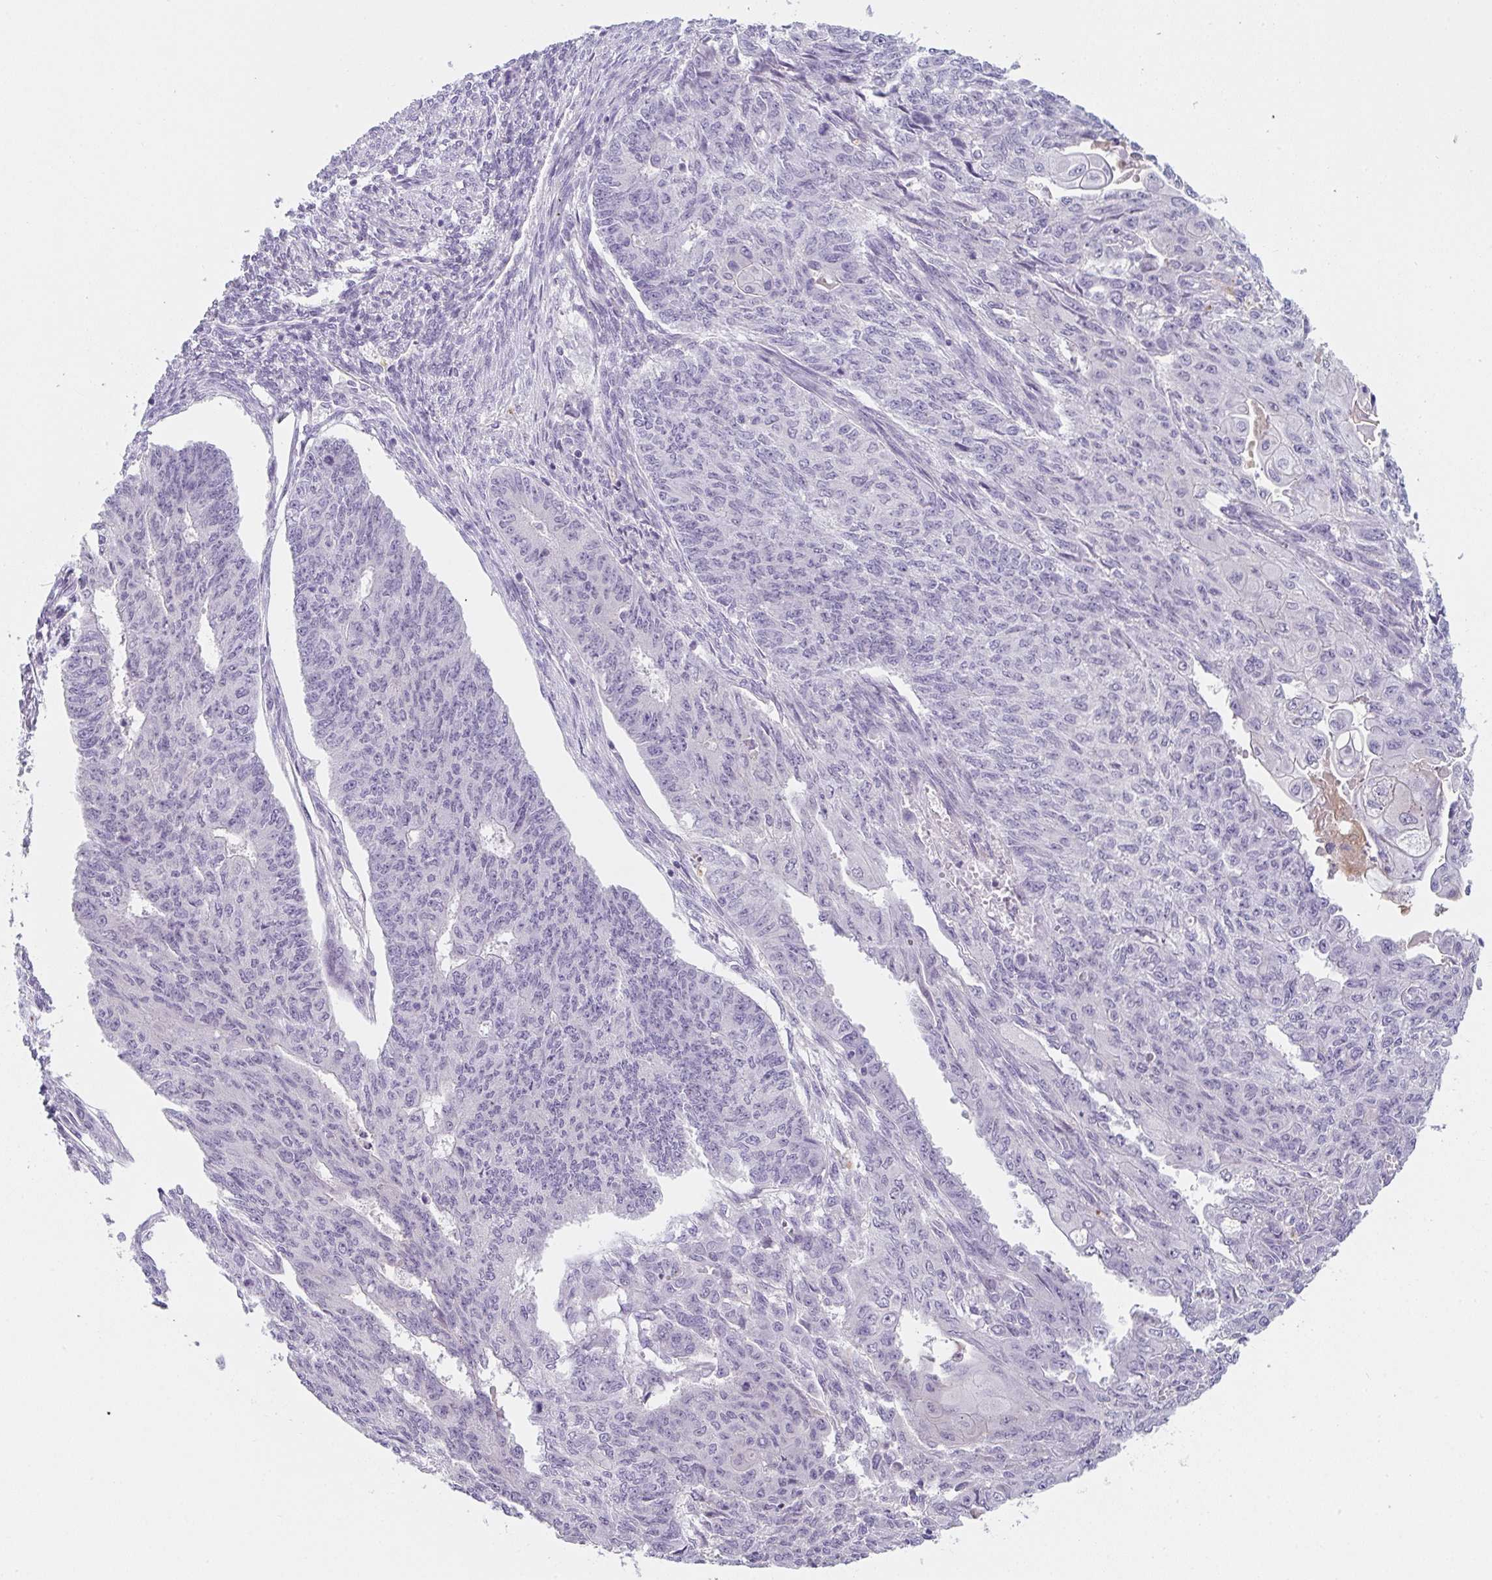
{"staining": {"intensity": "negative", "quantity": "none", "location": "none"}, "tissue": "endometrial cancer", "cell_type": "Tumor cells", "image_type": "cancer", "snomed": [{"axis": "morphology", "description": "Adenocarcinoma, NOS"}, {"axis": "topography", "description": "Endometrium"}], "caption": "There is no significant expression in tumor cells of endometrial cancer.", "gene": "C1QTNF8", "patient": {"sex": "female", "age": 32}}